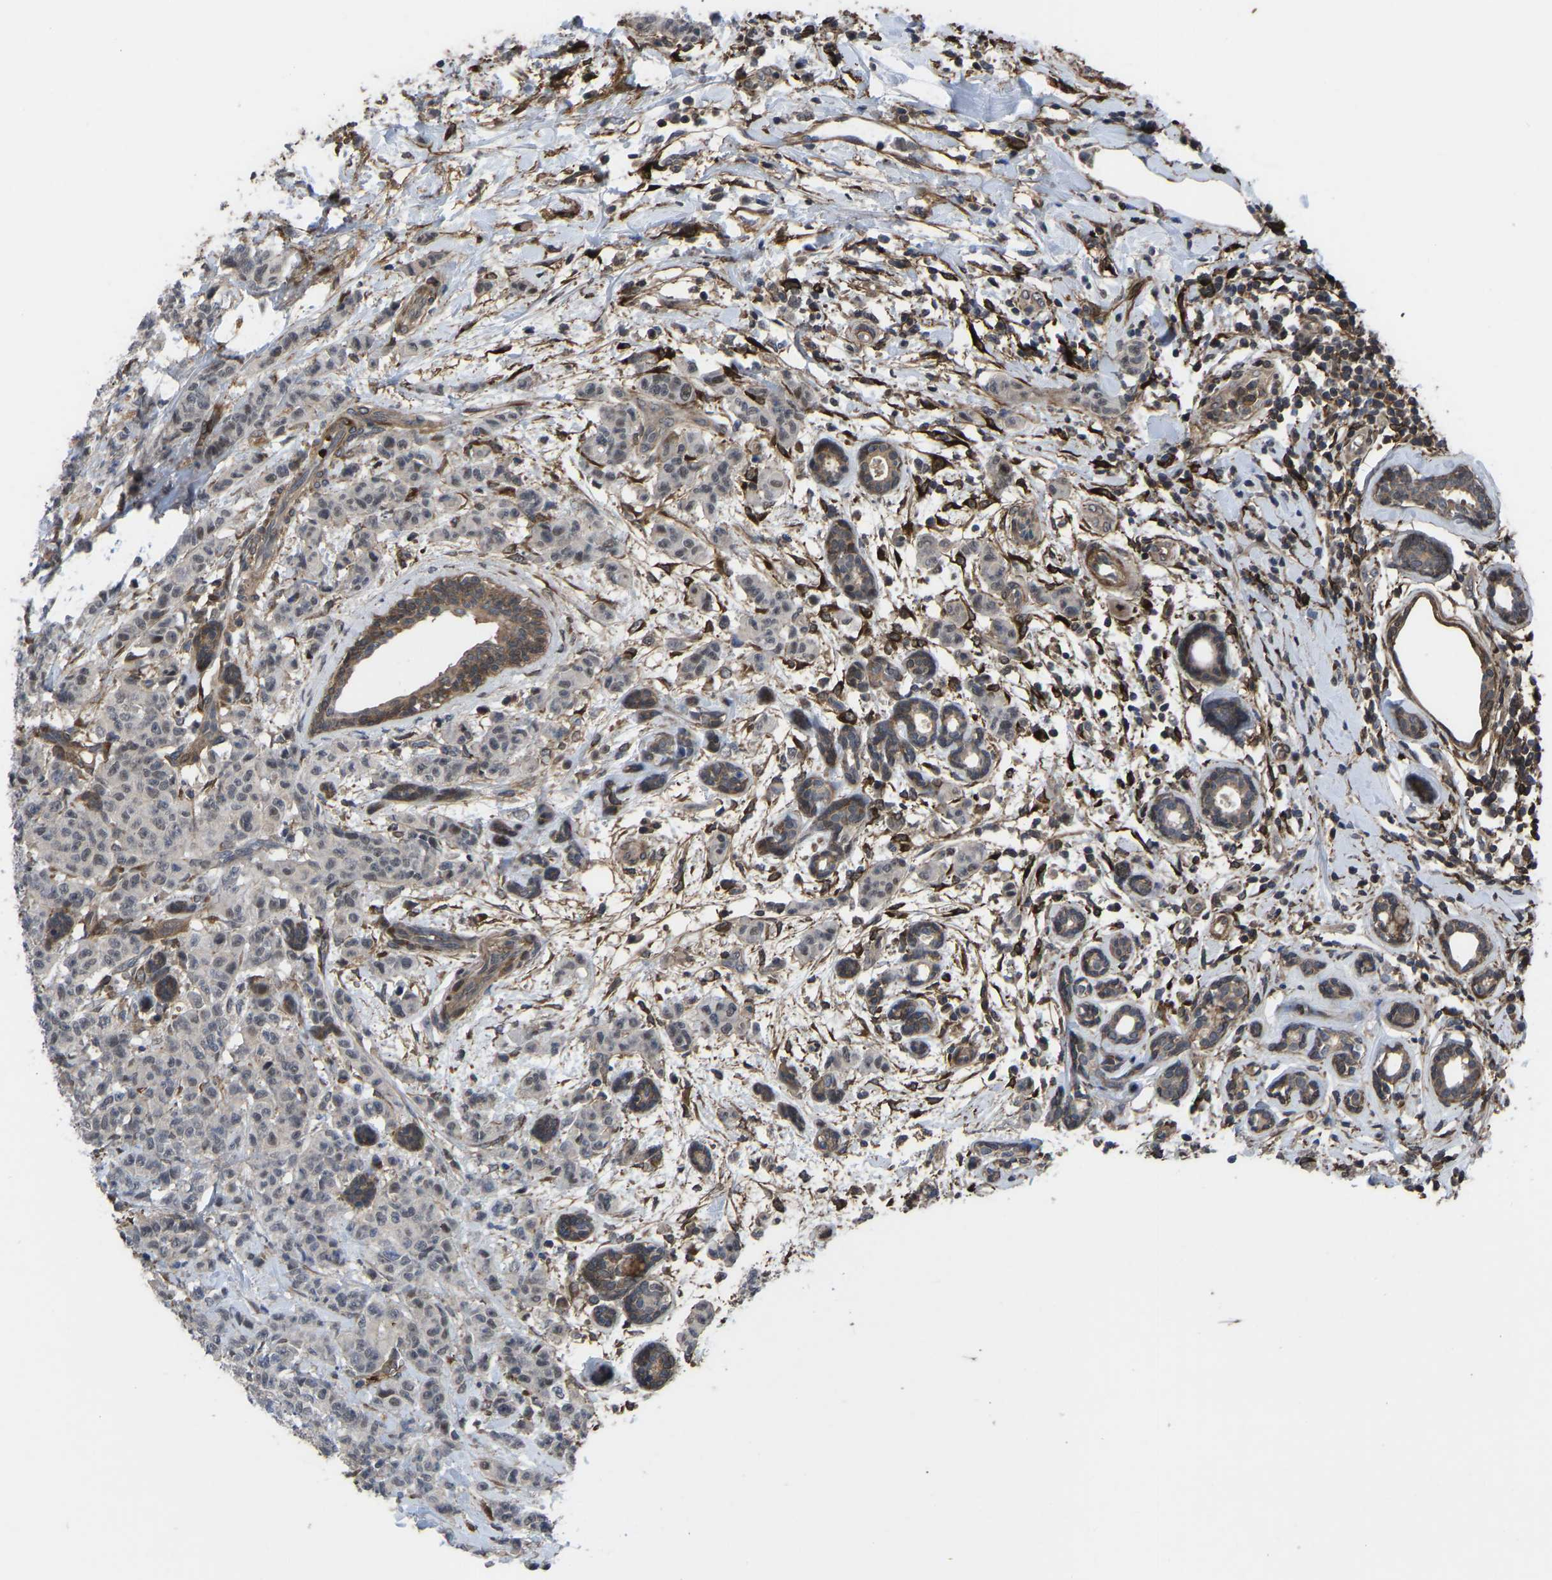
{"staining": {"intensity": "weak", "quantity": "<25%", "location": "nuclear"}, "tissue": "breast cancer", "cell_type": "Tumor cells", "image_type": "cancer", "snomed": [{"axis": "morphology", "description": "Normal tissue, NOS"}, {"axis": "morphology", "description": "Duct carcinoma"}, {"axis": "topography", "description": "Breast"}], "caption": "Tumor cells show no significant protein staining in infiltrating ductal carcinoma (breast). (Immunohistochemistry, brightfield microscopy, high magnification).", "gene": "CYP7B1", "patient": {"sex": "female", "age": 40}}